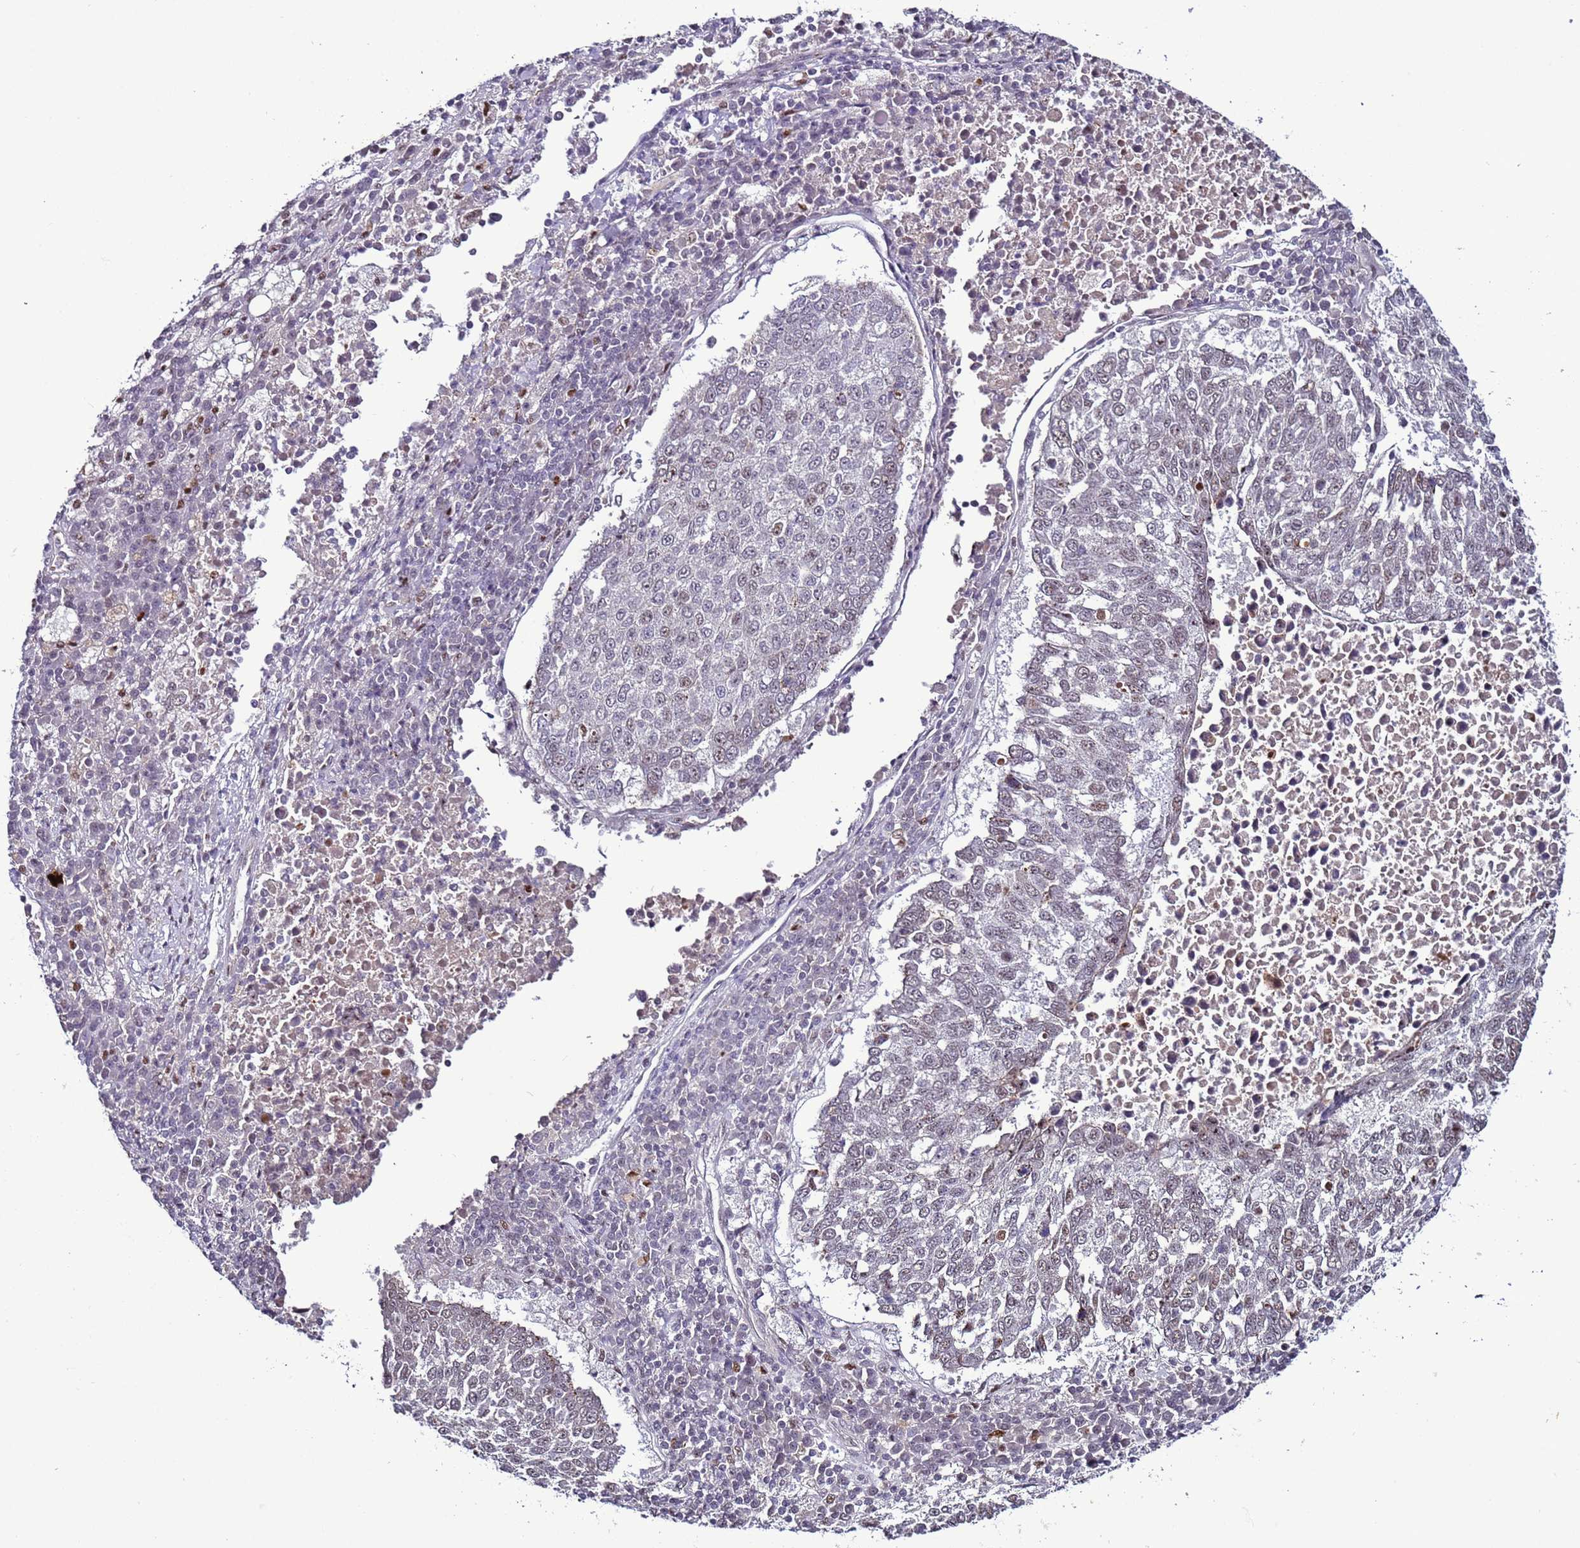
{"staining": {"intensity": "weak", "quantity": "25%-75%", "location": "nuclear"}, "tissue": "lung cancer", "cell_type": "Tumor cells", "image_type": "cancer", "snomed": [{"axis": "morphology", "description": "Squamous cell carcinoma, NOS"}, {"axis": "topography", "description": "Lung"}], "caption": "High-magnification brightfield microscopy of squamous cell carcinoma (lung) stained with DAB (3,3'-diaminobenzidine) (brown) and counterstained with hematoxylin (blue). tumor cells exhibit weak nuclear staining is present in approximately25%-75% of cells.", "gene": "PSMA7", "patient": {"sex": "male", "age": 73}}